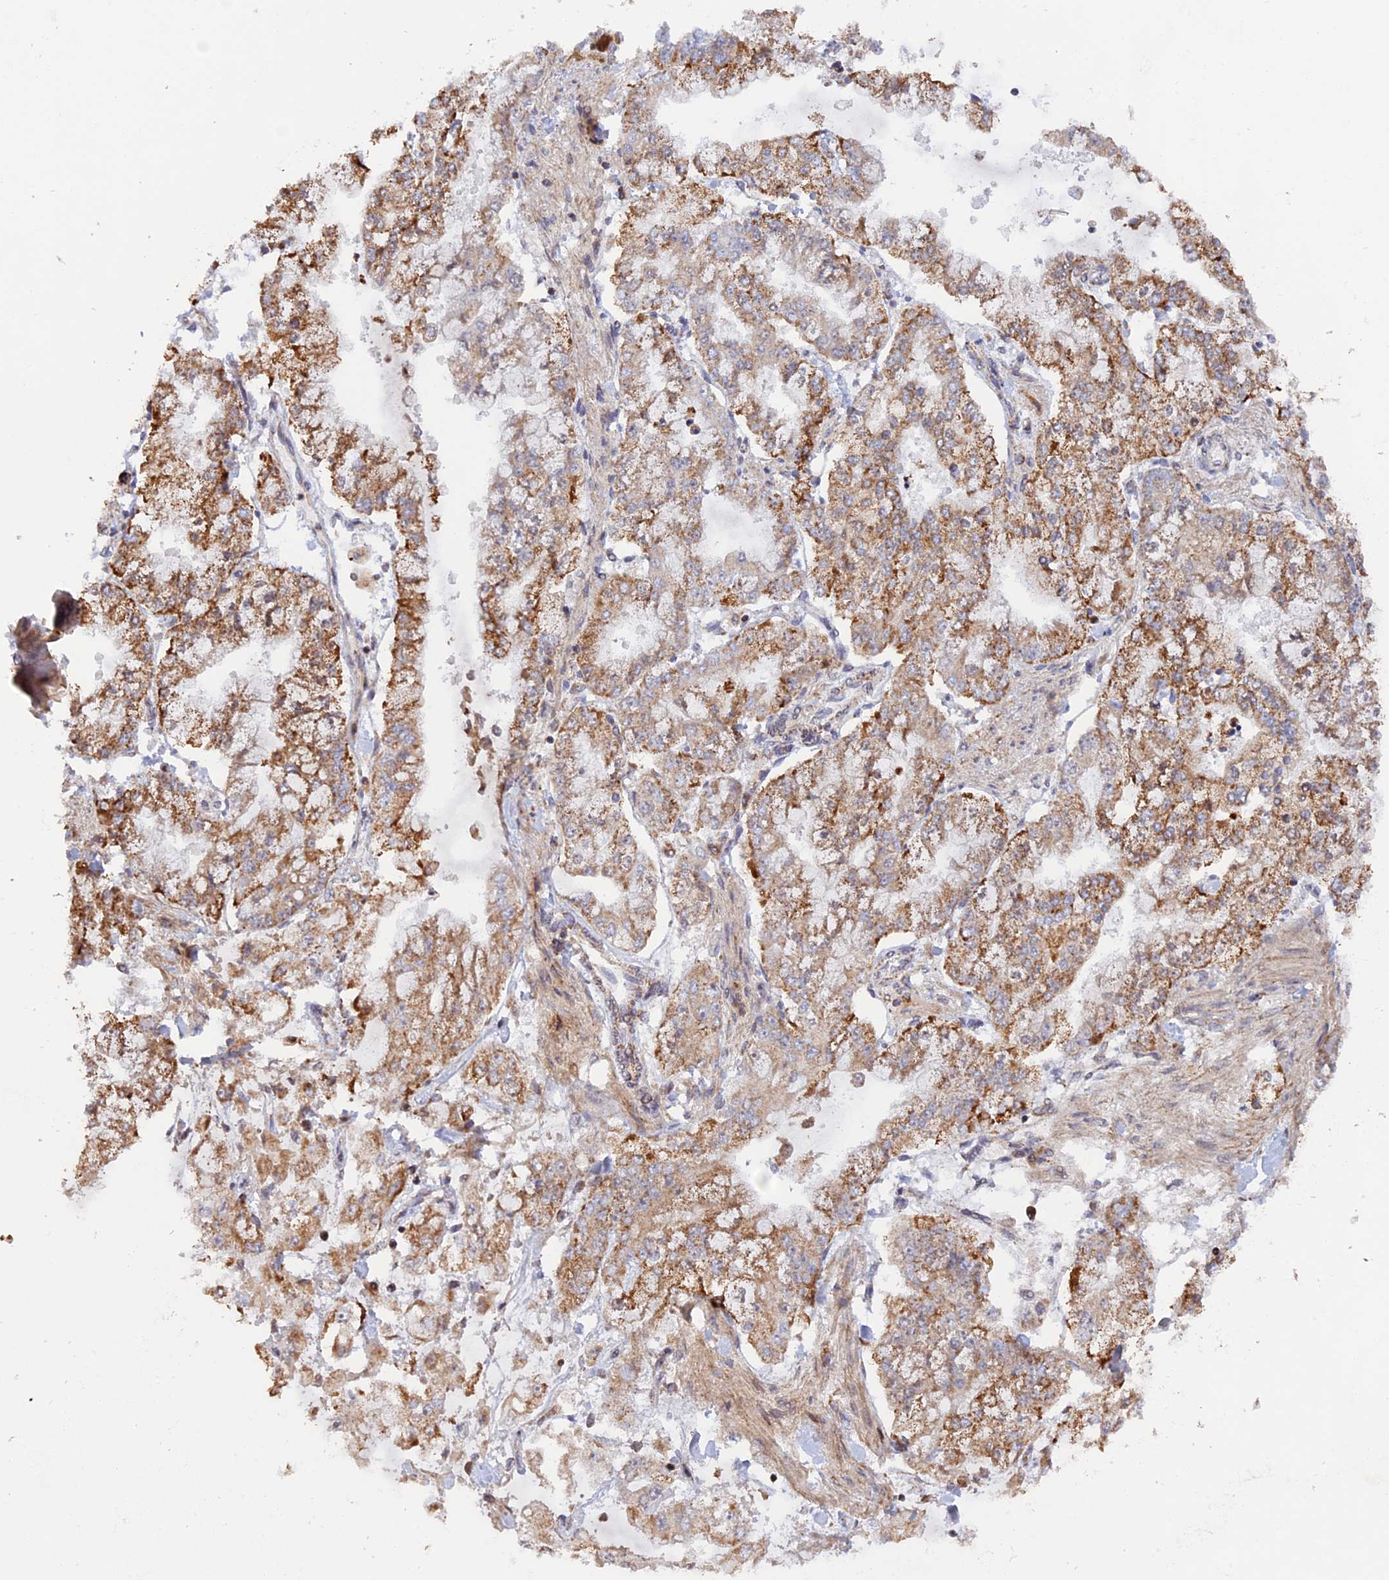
{"staining": {"intensity": "moderate", "quantity": ">75%", "location": "cytoplasmic/membranous"}, "tissue": "stomach cancer", "cell_type": "Tumor cells", "image_type": "cancer", "snomed": [{"axis": "morphology", "description": "Normal tissue, NOS"}, {"axis": "morphology", "description": "Adenocarcinoma, NOS"}, {"axis": "topography", "description": "Stomach, upper"}, {"axis": "topography", "description": "Stomach"}], "caption": "Approximately >75% of tumor cells in human stomach cancer (adenocarcinoma) display moderate cytoplasmic/membranous protein positivity as visualized by brown immunohistochemical staining.", "gene": "MPV17L", "patient": {"sex": "male", "age": 76}}